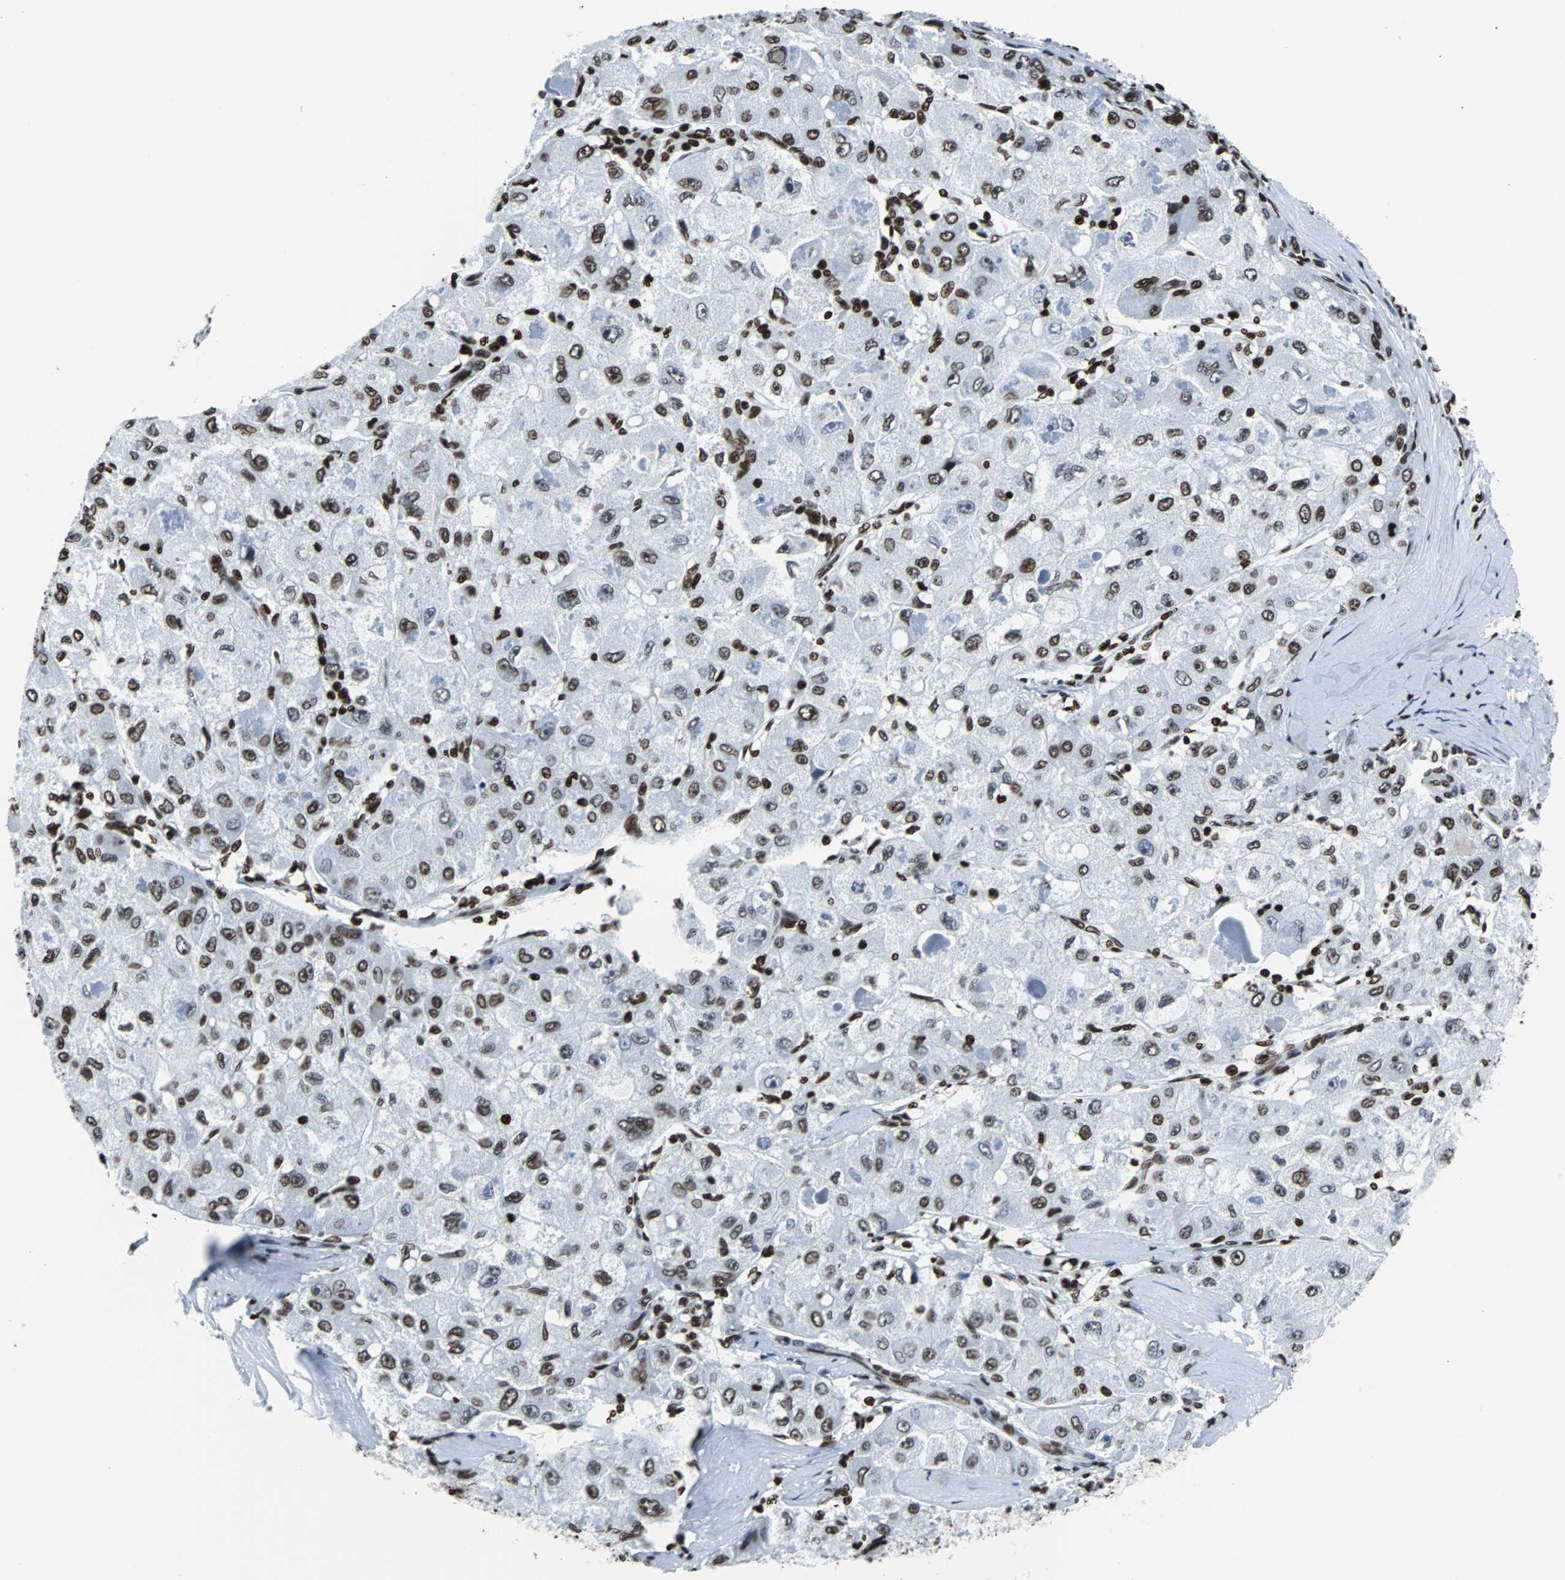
{"staining": {"intensity": "strong", "quantity": ">75%", "location": "nuclear"}, "tissue": "liver cancer", "cell_type": "Tumor cells", "image_type": "cancer", "snomed": [{"axis": "morphology", "description": "Carcinoma, Hepatocellular, NOS"}, {"axis": "topography", "description": "Liver"}], "caption": "High-power microscopy captured an immunohistochemistry (IHC) histopathology image of liver hepatocellular carcinoma, revealing strong nuclear expression in approximately >75% of tumor cells.", "gene": "H2BC18", "patient": {"sex": "male", "age": 80}}